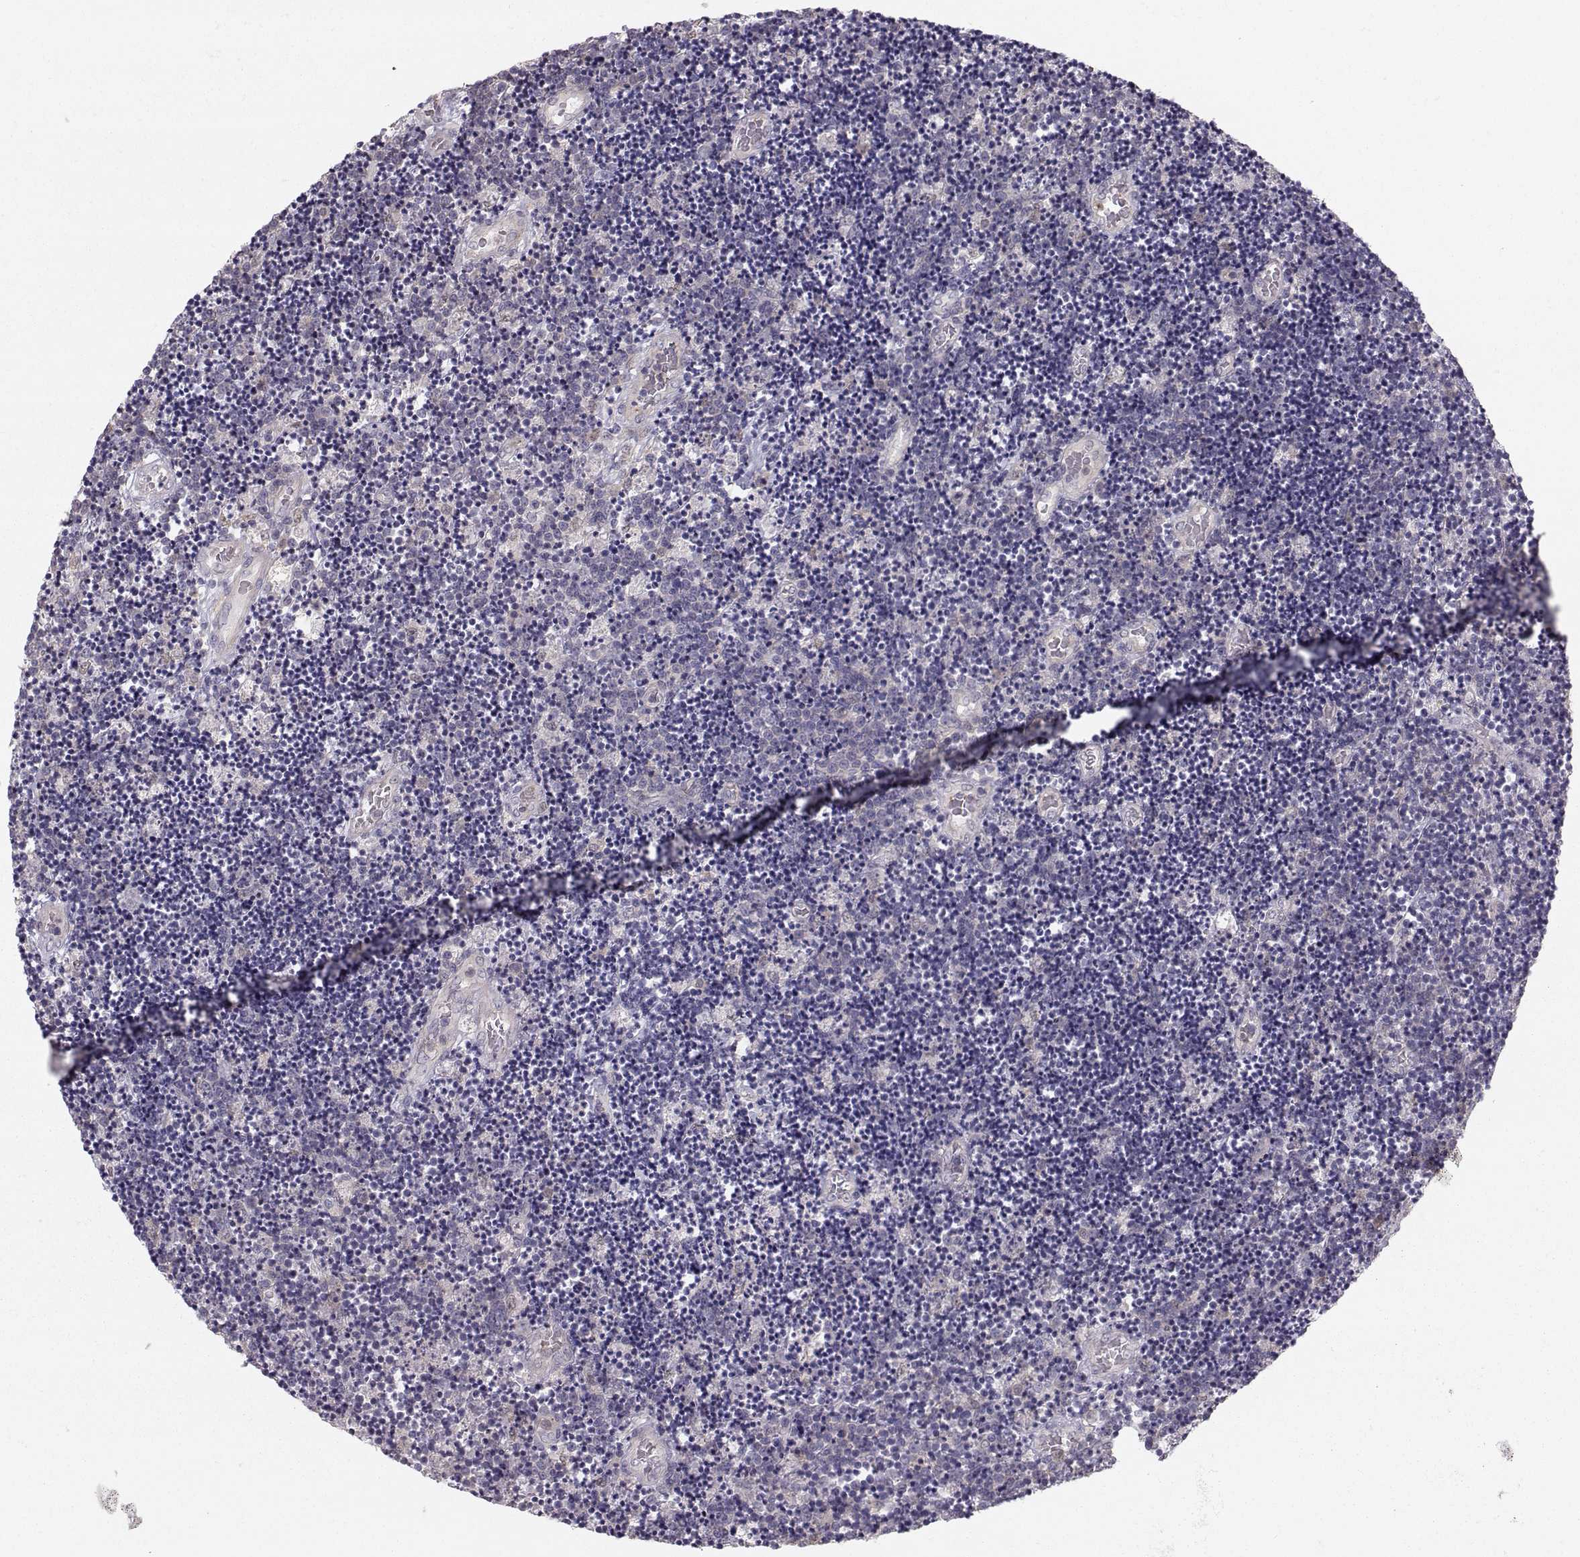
{"staining": {"intensity": "negative", "quantity": "none", "location": "none"}, "tissue": "lymphoma", "cell_type": "Tumor cells", "image_type": "cancer", "snomed": [{"axis": "morphology", "description": "Malignant lymphoma, non-Hodgkin's type, Low grade"}, {"axis": "topography", "description": "Brain"}], "caption": "Photomicrograph shows no protein positivity in tumor cells of lymphoma tissue.", "gene": "ASB16", "patient": {"sex": "female", "age": 66}}